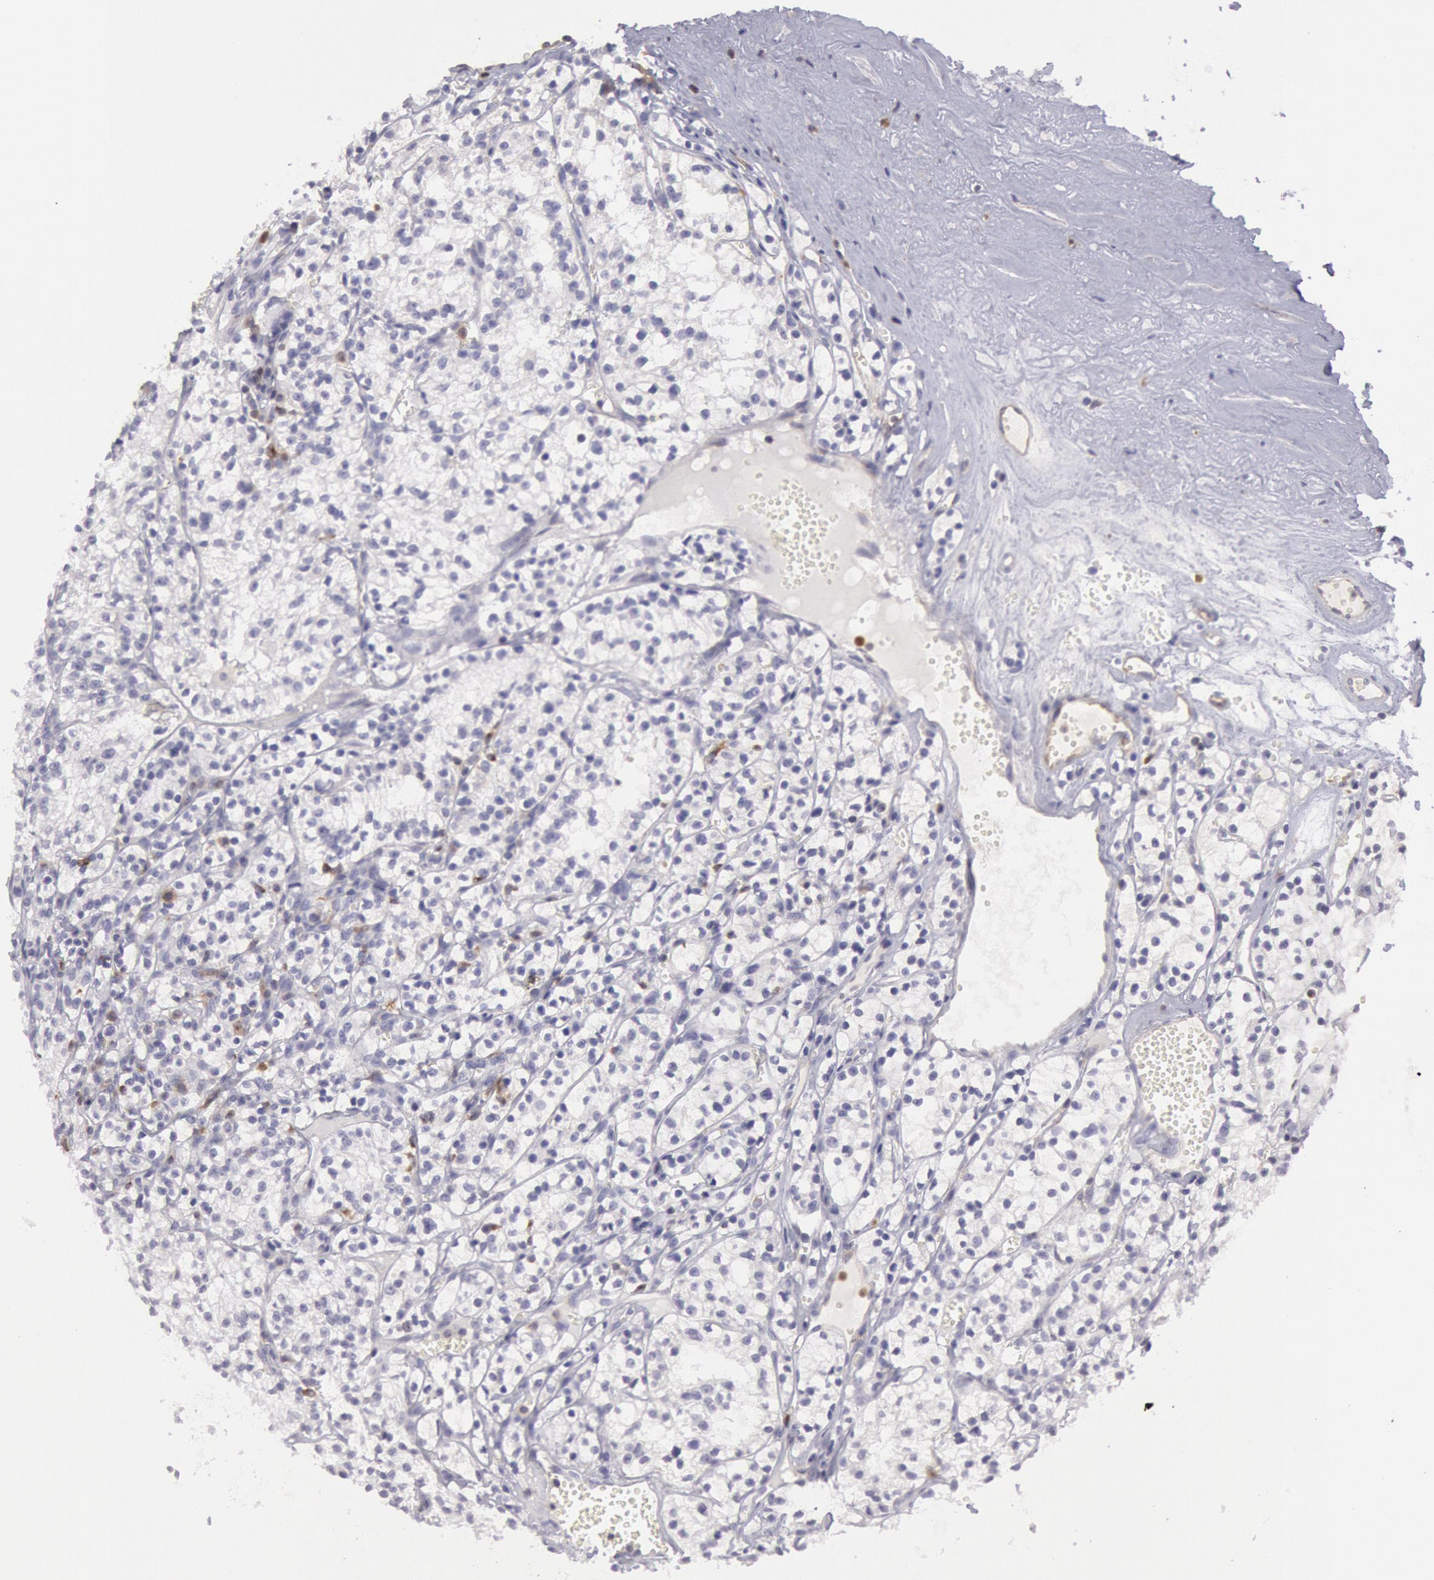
{"staining": {"intensity": "negative", "quantity": "none", "location": "none"}, "tissue": "renal cancer", "cell_type": "Tumor cells", "image_type": "cancer", "snomed": [{"axis": "morphology", "description": "Adenocarcinoma, NOS"}, {"axis": "topography", "description": "Kidney"}], "caption": "This is an IHC micrograph of human adenocarcinoma (renal). There is no staining in tumor cells.", "gene": "RAB27A", "patient": {"sex": "male", "age": 61}}